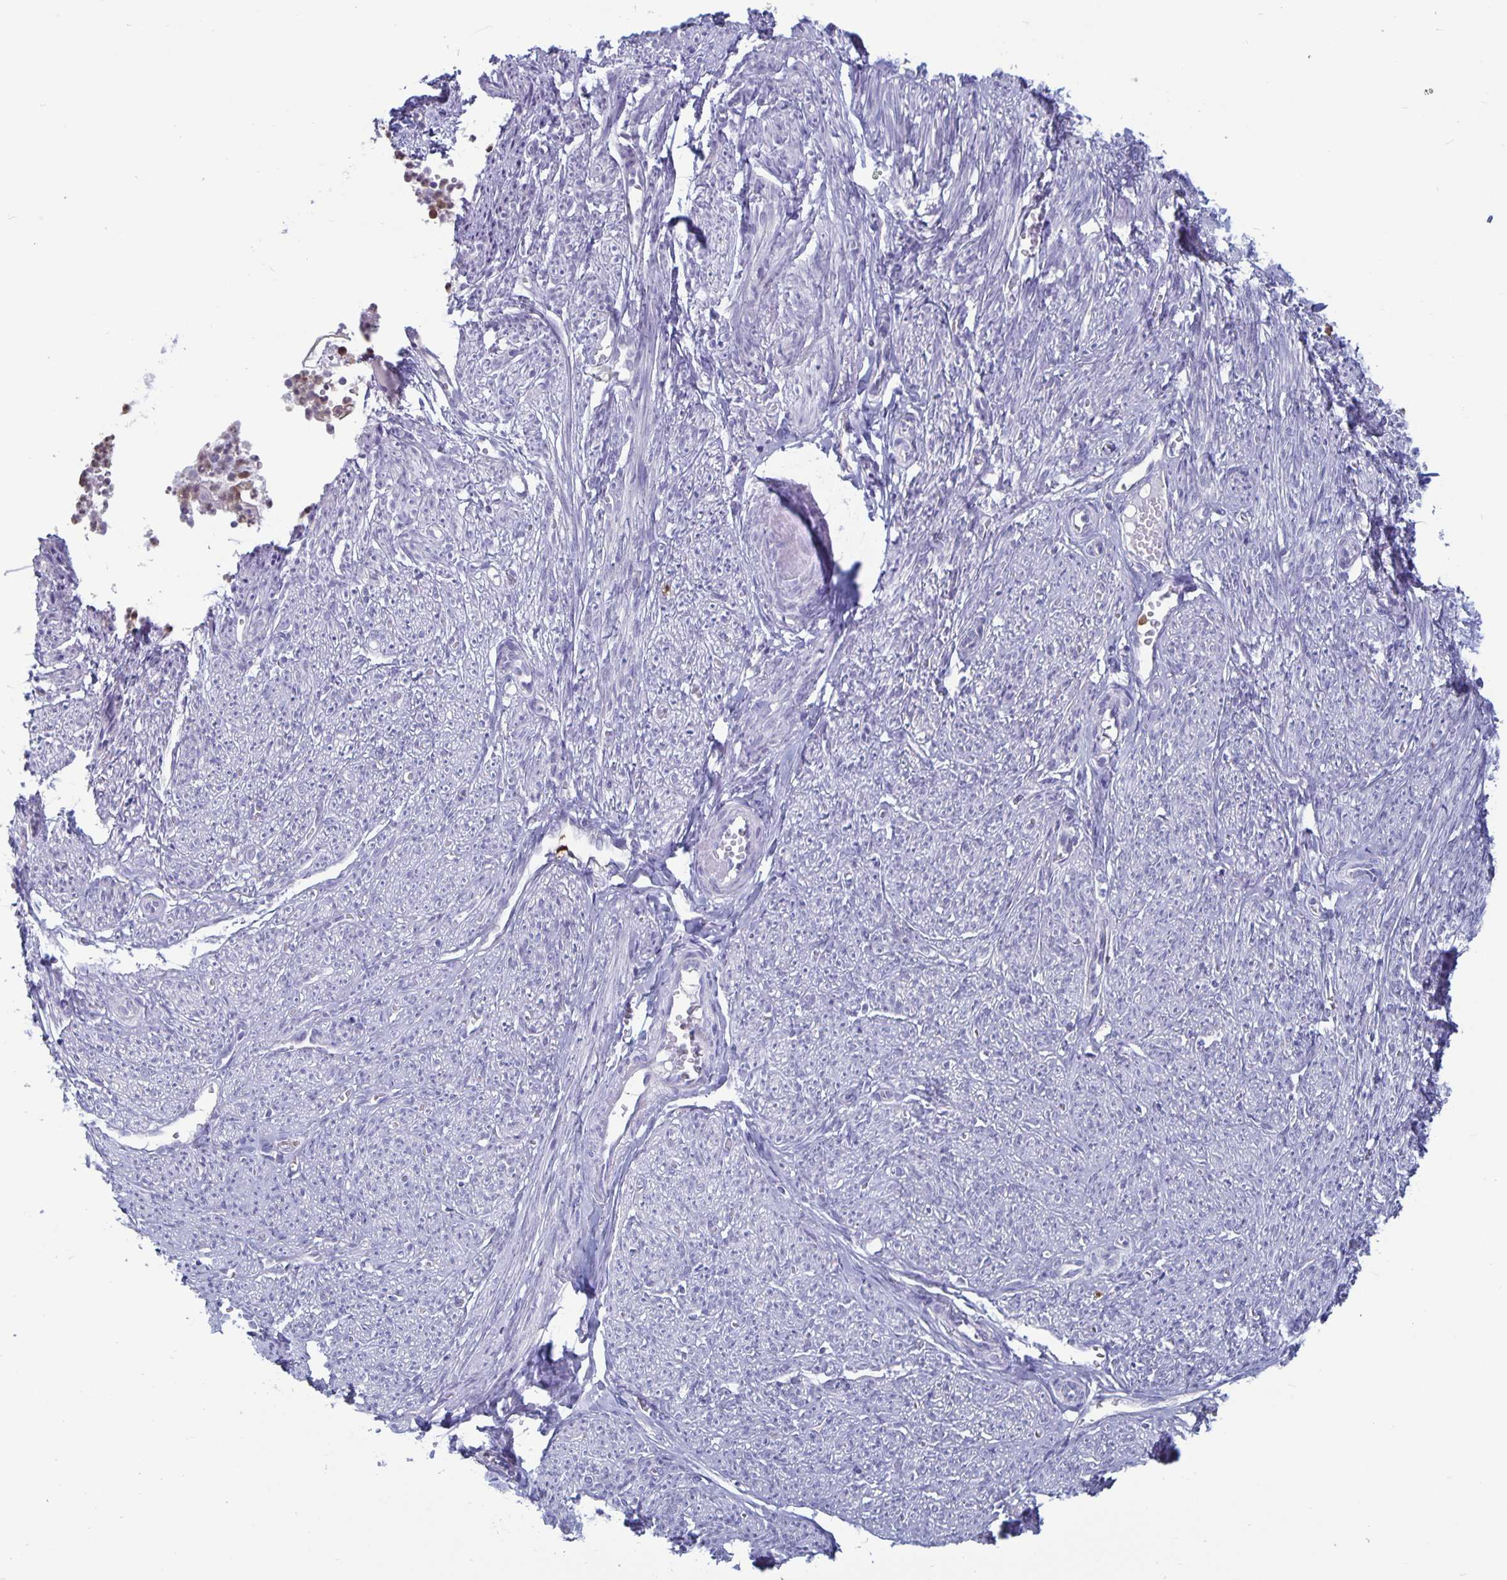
{"staining": {"intensity": "negative", "quantity": "none", "location": "none"}, "tissue": "smooth muscle", "cell_type": "Smooth muscle cells", "image_type": "normal", "snomed": [{"axis": "morphology", "description": "Normal tissue, NOS"}, {"axis": "topography", "description": "Smooth muscle"}], "caption": "Immunohistochemistry histopathology image of benign smooth muscle: smooth muscle stained with DAB exhibits no significant protein staining in smooth muscle cells. The staining was performed using DAB (3,3'-diaminobenzidine) to visualize the protein expression in brown, while the nuclei were stained in blue with hematoxylin (Magnification: 20x).", "gene": "PLCB3", "patient": {"sex": "female", "age": 65}}